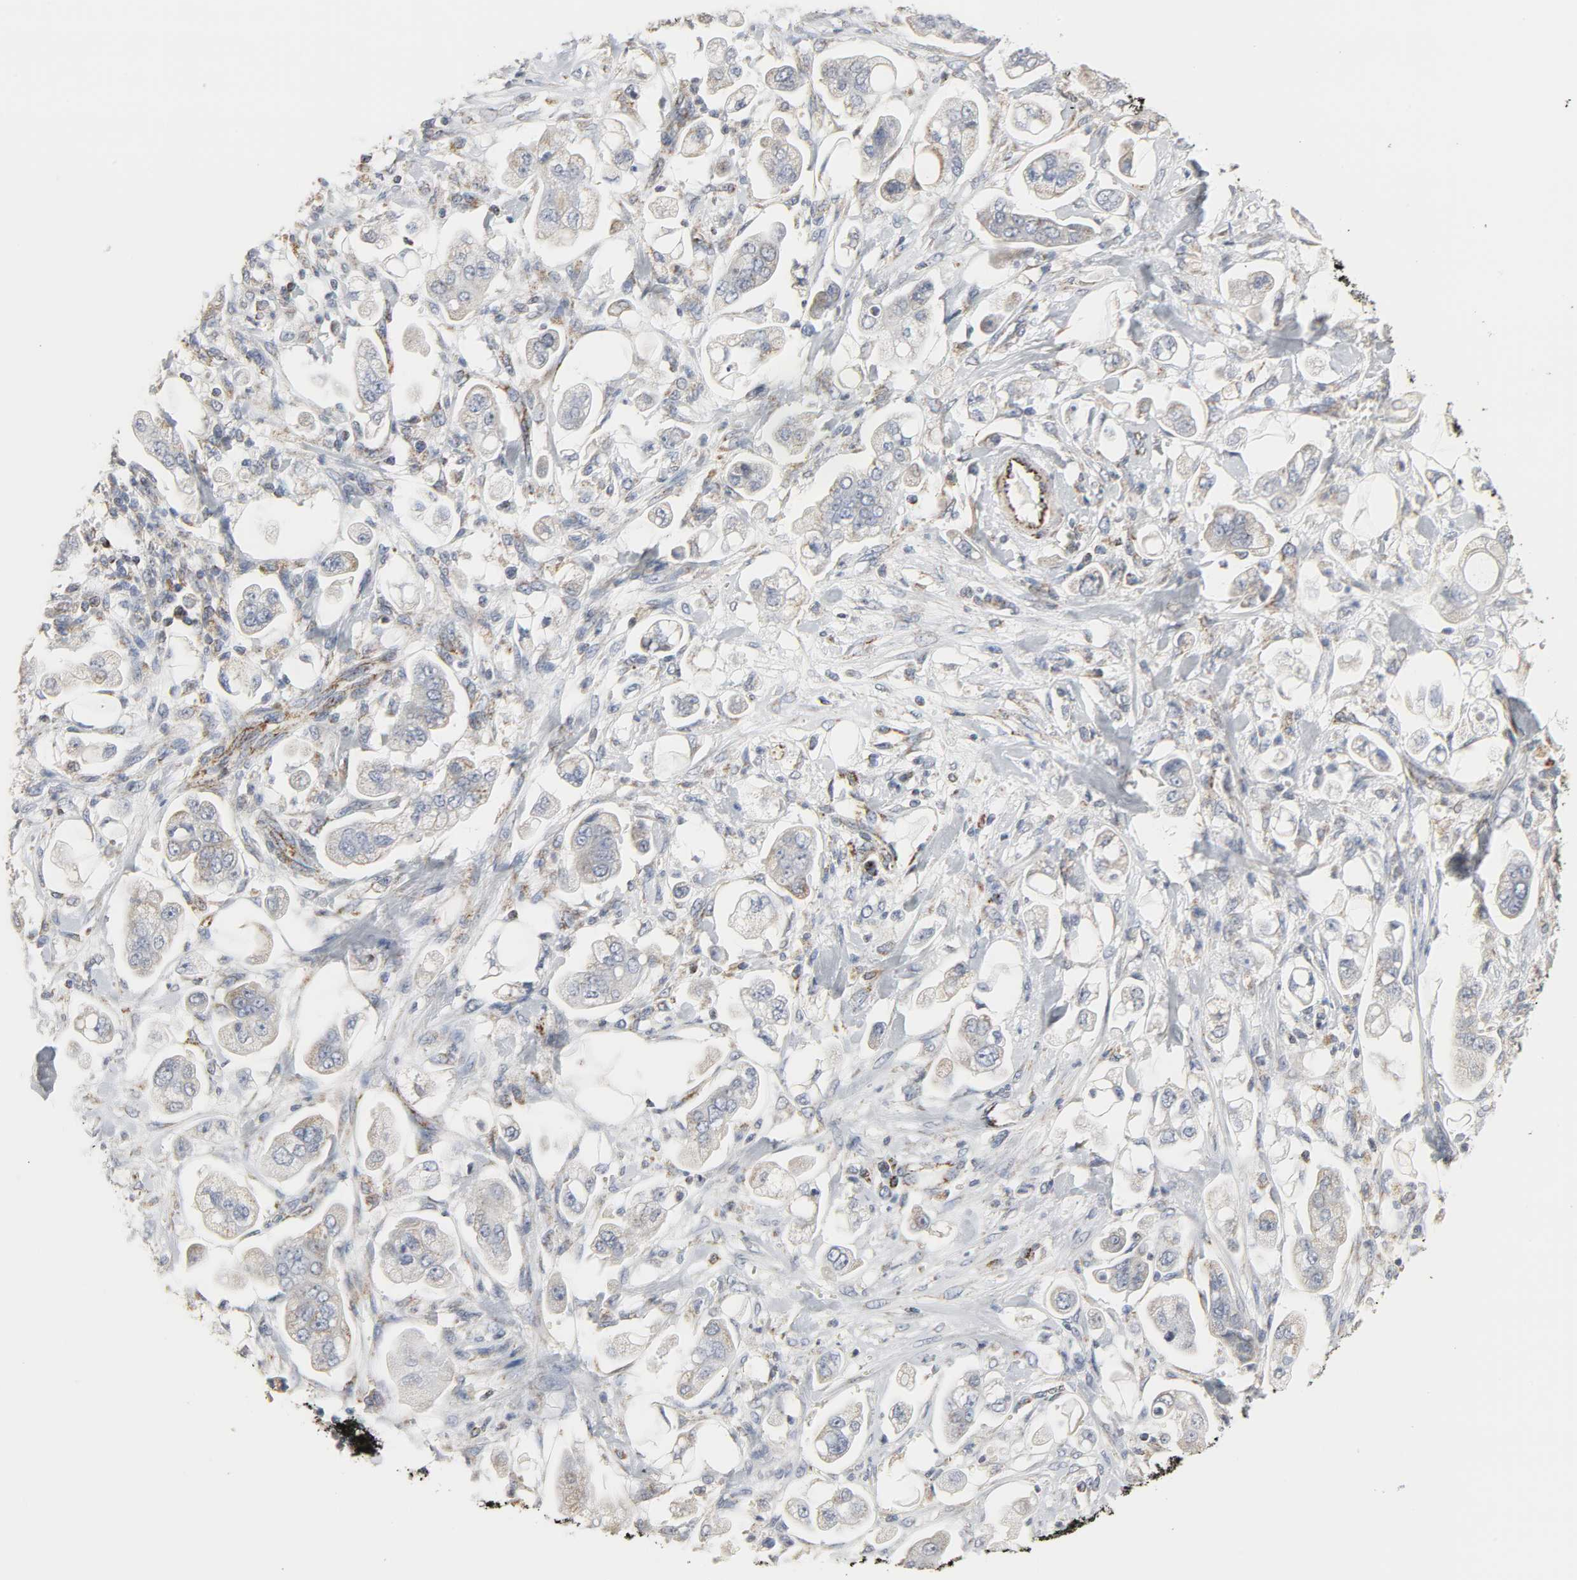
{"staining": {"intensity": "weak", "quantity": "<25%", "location": "cytoplasmic/membranous"}, "tissue": "stomach cancer", "cell_type": "Tumor cells", "image_type": "cancer", "snomed": [{"axis": "morphology", "description": "Adenocarcinoma, NOS"}, {"axis": "topography", "description": "Stomach"}], "caption": "Image shows no significant protein expression in tumor cells of stomach adenocarcinoma.", "gene": "ACAT1", "patient": {"sex": "male", "age": 62}}